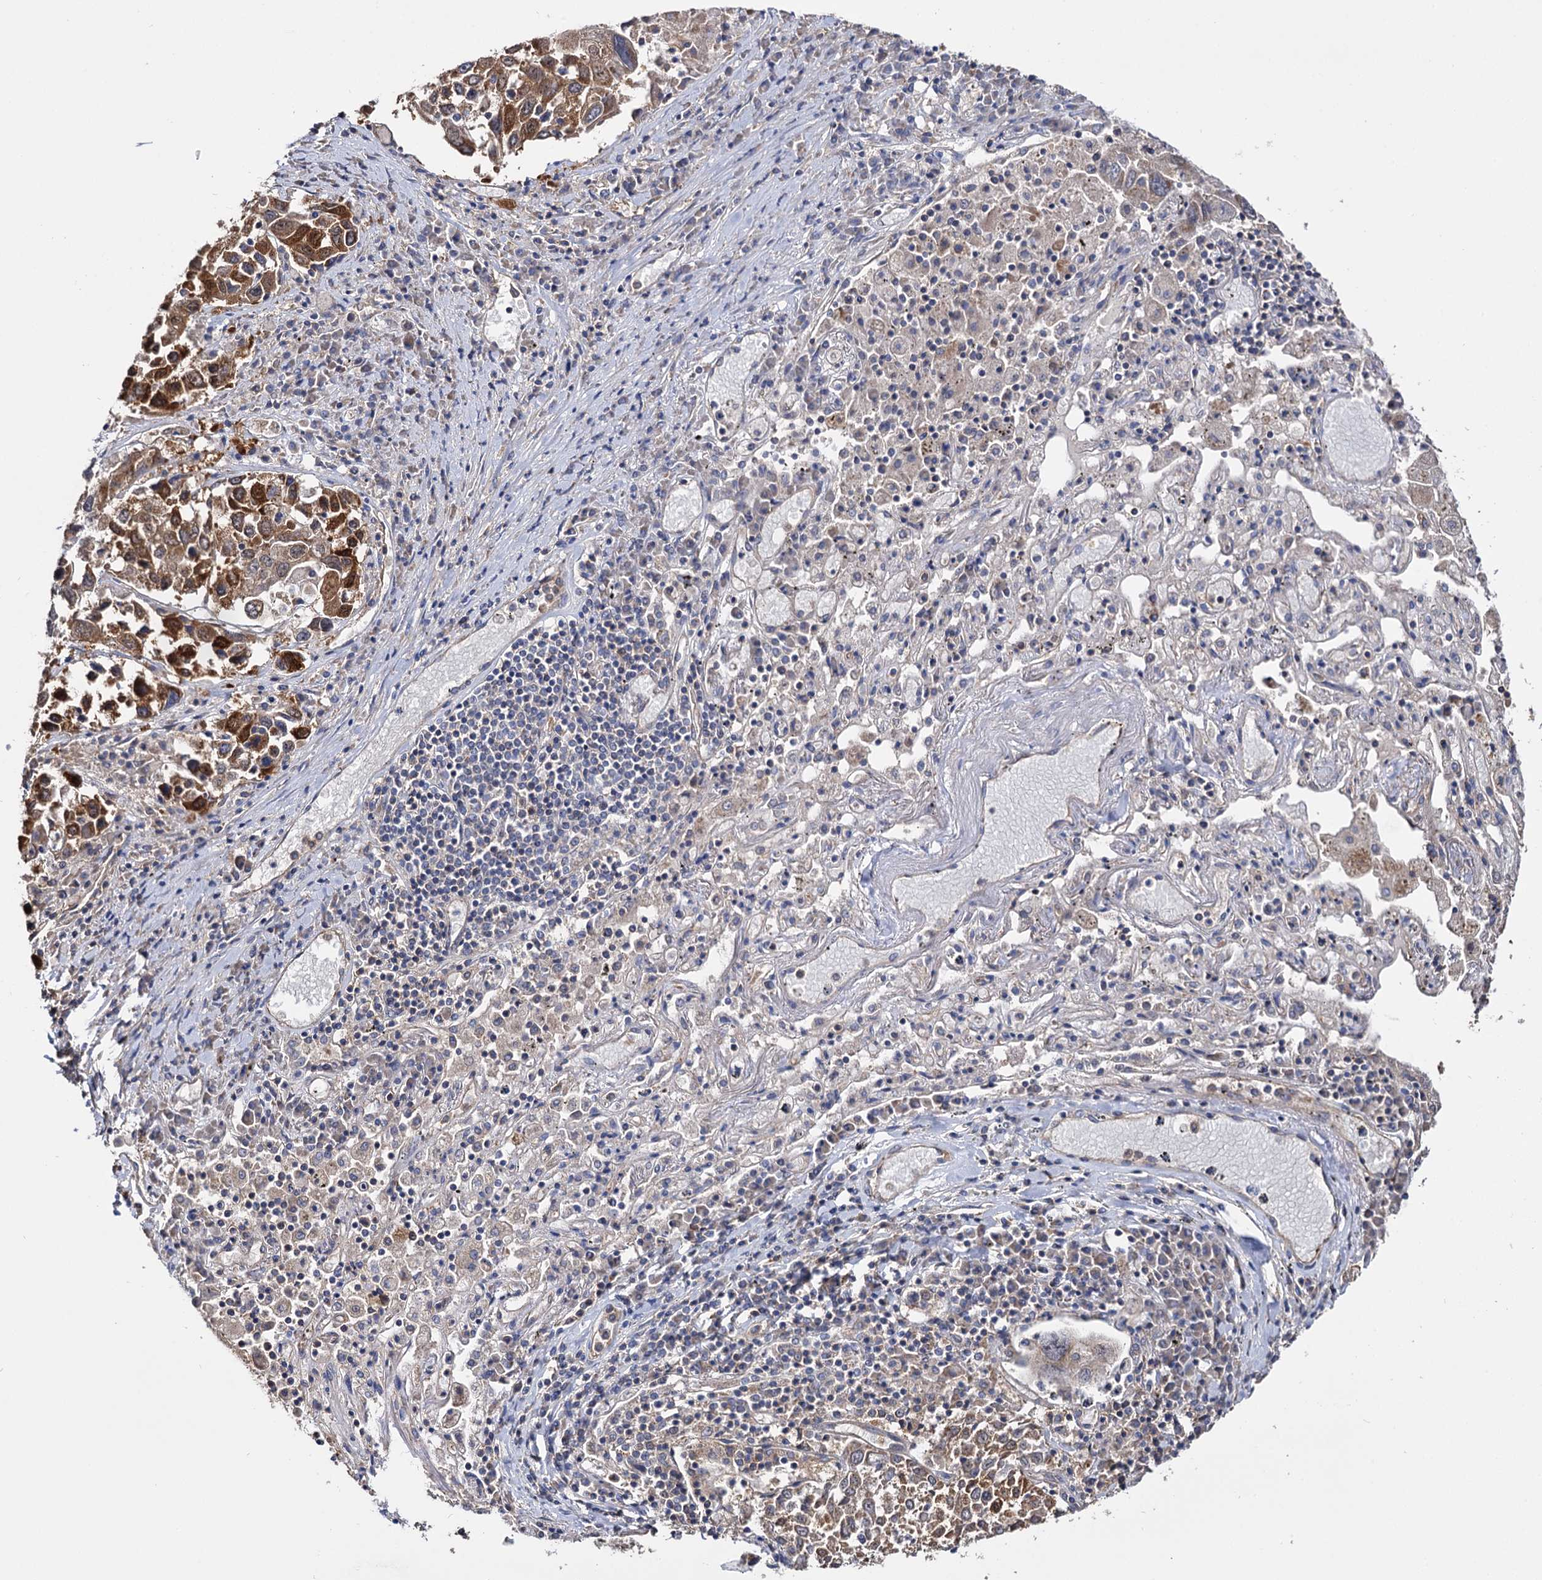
{"staining": {"intensity": "strong", "quantity": ">75%", "location": "cytoplasmic/membranous"}, "tissue": "lung cancer", "cell_type": "Tumor cells", "image_type": "cancer", "snomed": [{"axis": "morphology", "description": "Squamous cell carcinoma, NOS"}, {"axis": "topography", "description": "Lung"}], "caption": "The immunohistochemical stain shows strong cytoplasmic/membranous positivity in tumor cells of lung cancer tissue.", "gene": "IDI1", "patient": {"sex": "male", "age": 65}}